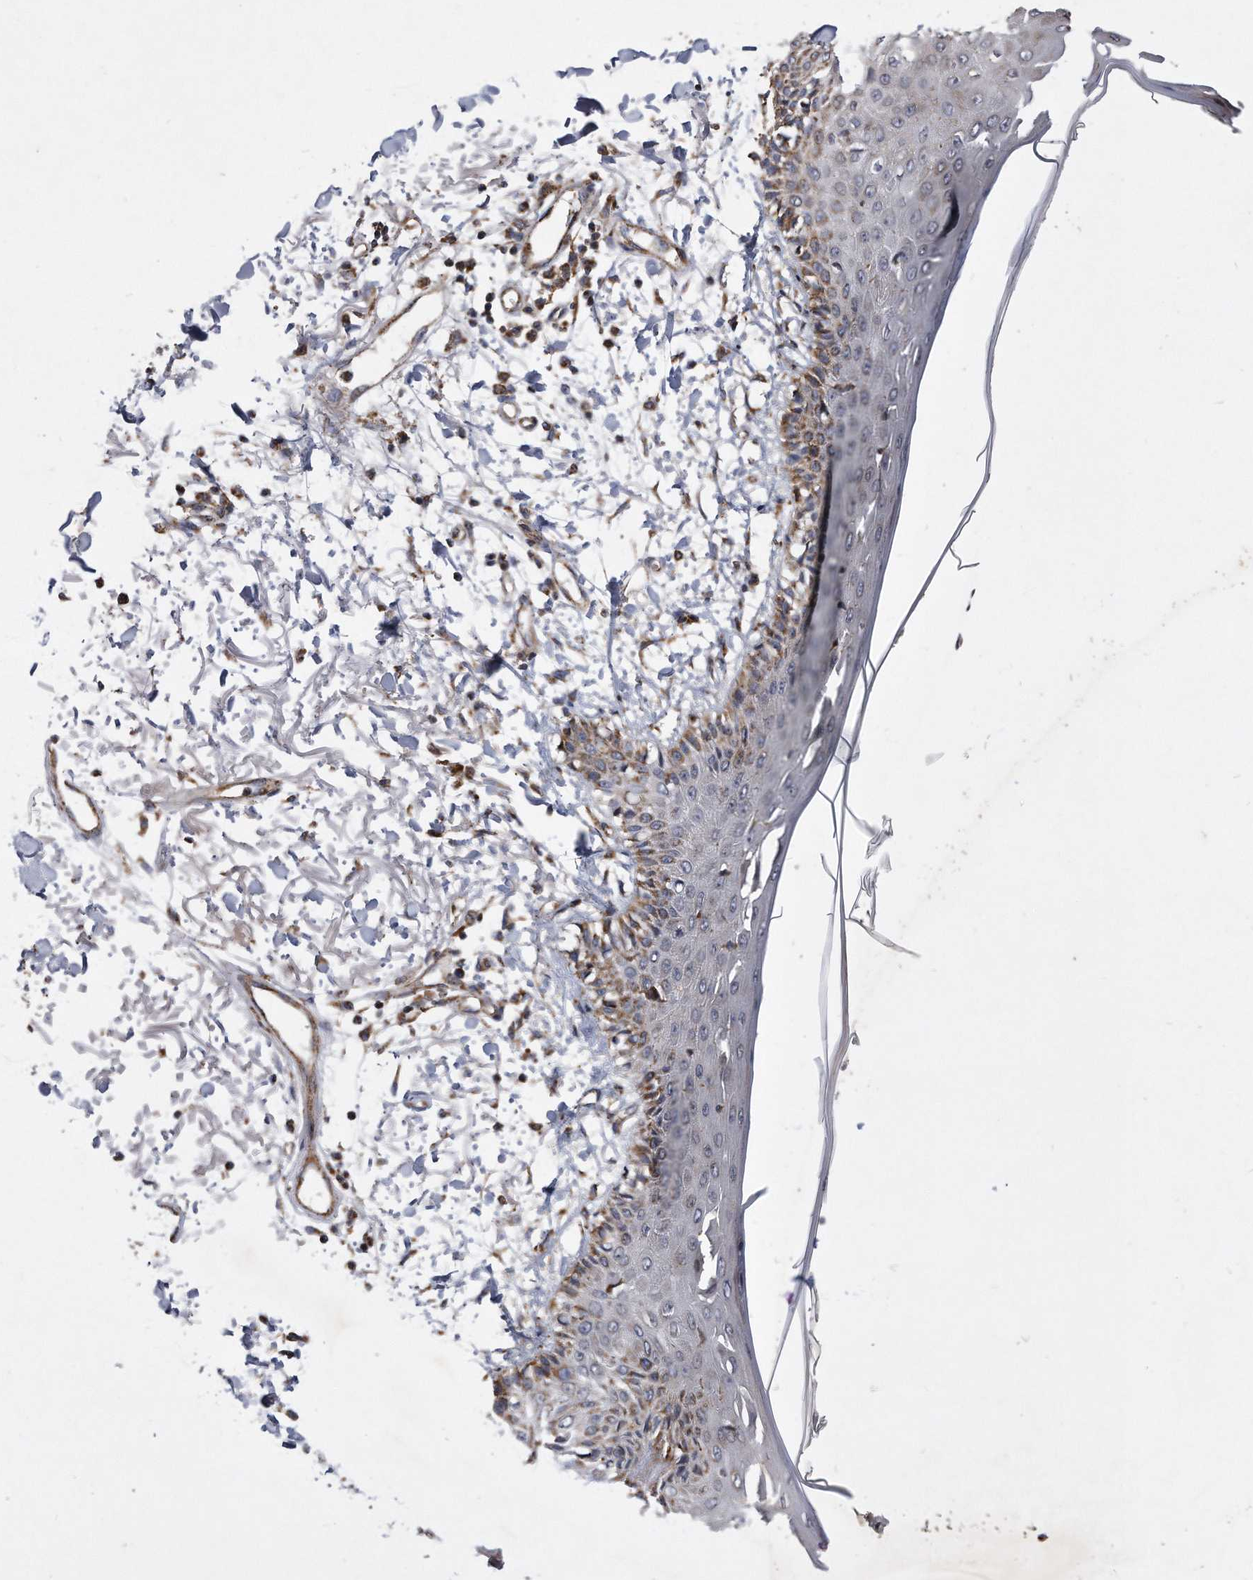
{"staining": {"intensity": "moderate", "quantity": "25%-75%", "location": "cytoplasmic/membranous"}, "tissue": "skin", "cell_type": "Fibroblasts", "image_type": "normal", "snomed": [{"axis": "morphology", "description": "Normal tissue, NOS"}, {"axis": "morphology", "description": "Squamous cell carcinoma, NOS"}, {"axis": "topography", "description": "Skin"}, {"axis": "topography", "description": "Peripheral nerve tissue"}], "caption": "A photomicrograph of skin stained for a protein demonstrates moderate cytoplasmic/membranous brown staining in fibroblasts.", "gene": "PPP5C", "patient": {"sex": "male", "age": 83}}